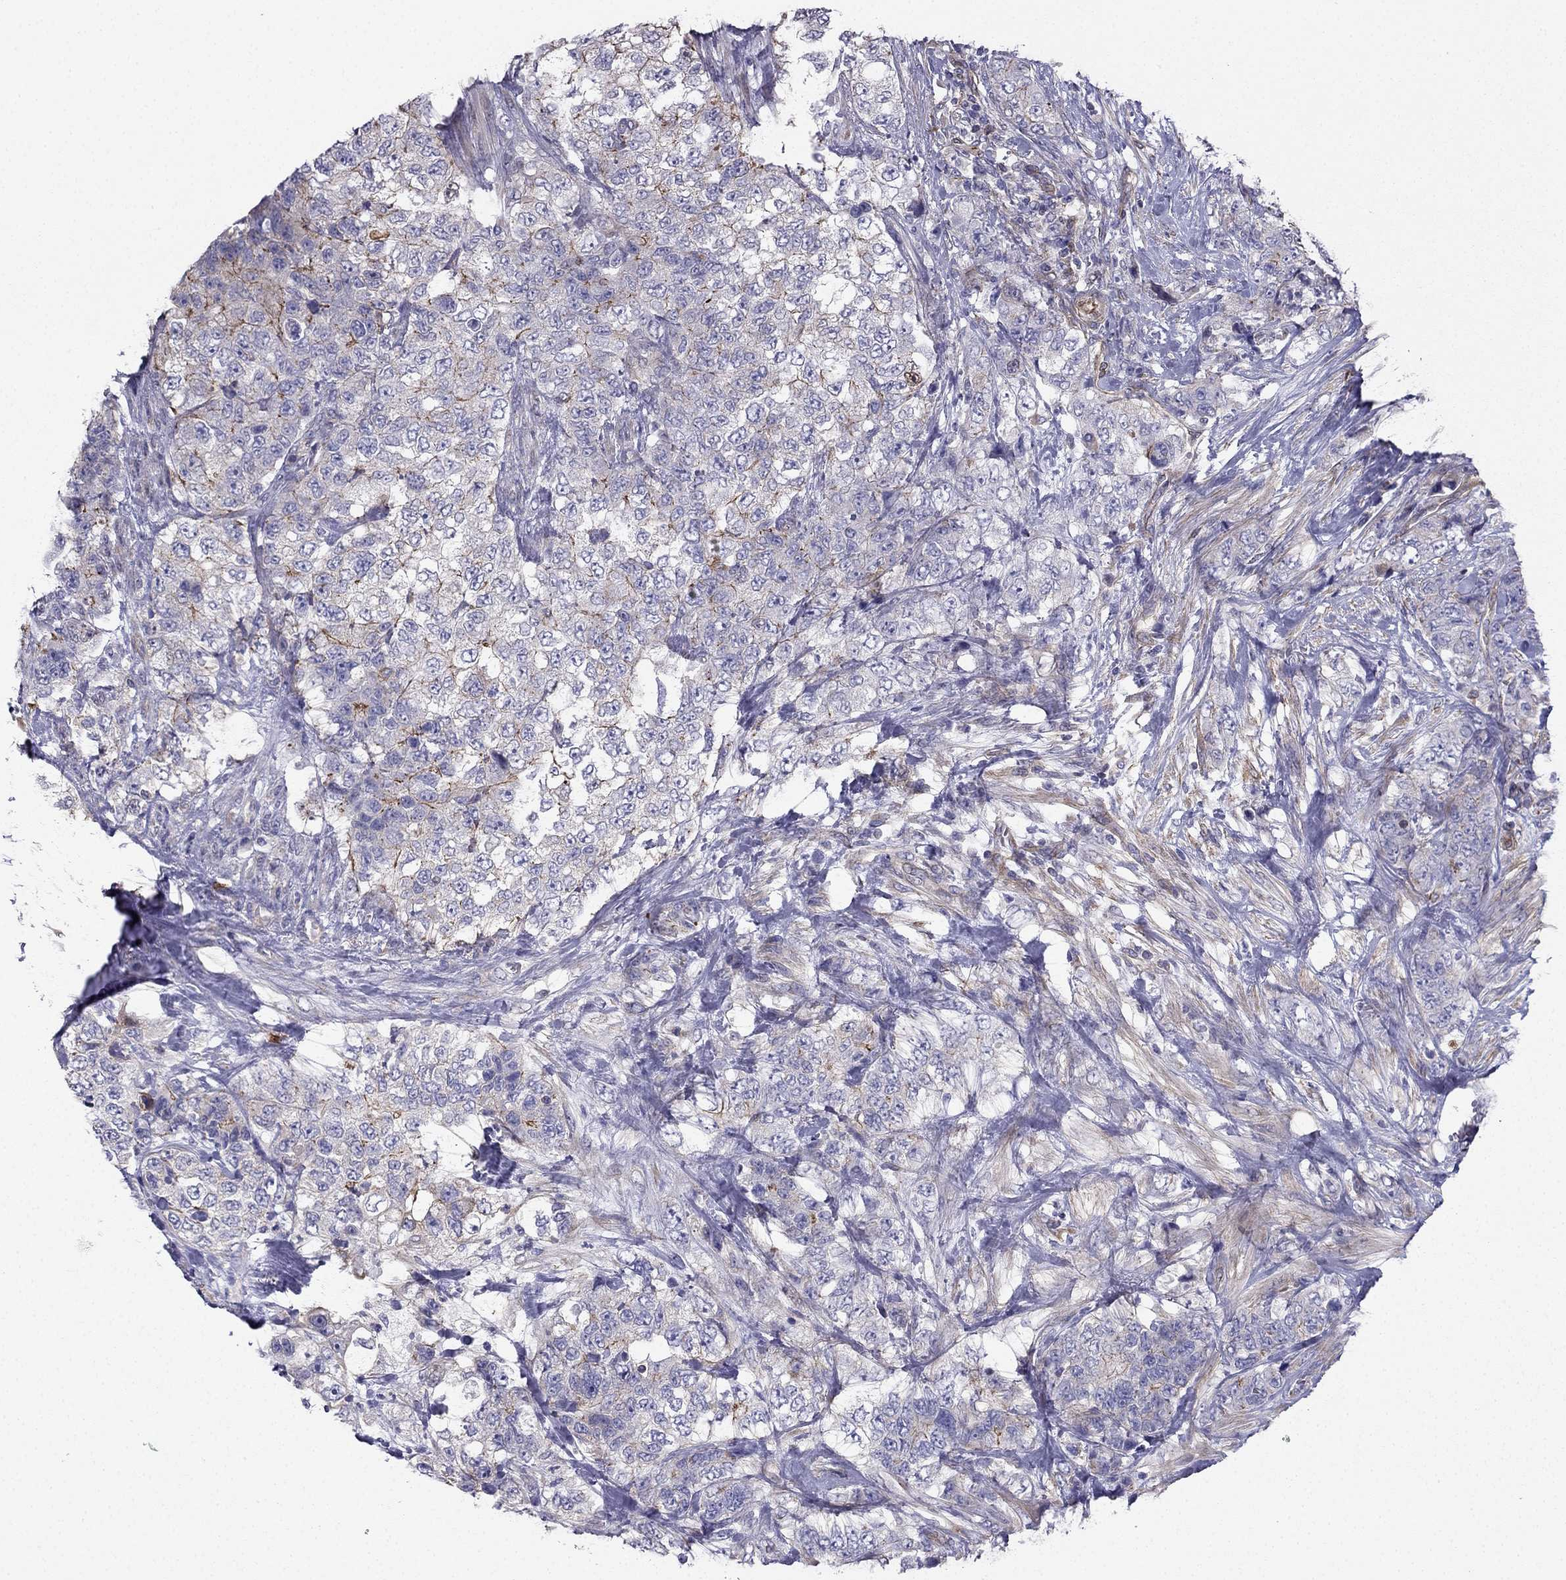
{"staining": {"intensity": "moderate", "quantity": "<25%", "location": "cytoplasmic/membranous"}, "tissue": "urothelial cancer", "cell_type": "Tumor cells", "image_type": "cancer", "snomed": [{"axis": "morphology", "description": "Urothelial carcinoma, High grade"}, {"axis": "topography", "description": "Urinary bladder"}], "caption": "The micrograph shows staining of urothelial carcinoma (high-grade), revealing moderate cytoplasmic/membranous protein positivity (brown color) within tumor cells.", "gene": "ENOX1", "patient": {"sex": "female", "age": 78}}